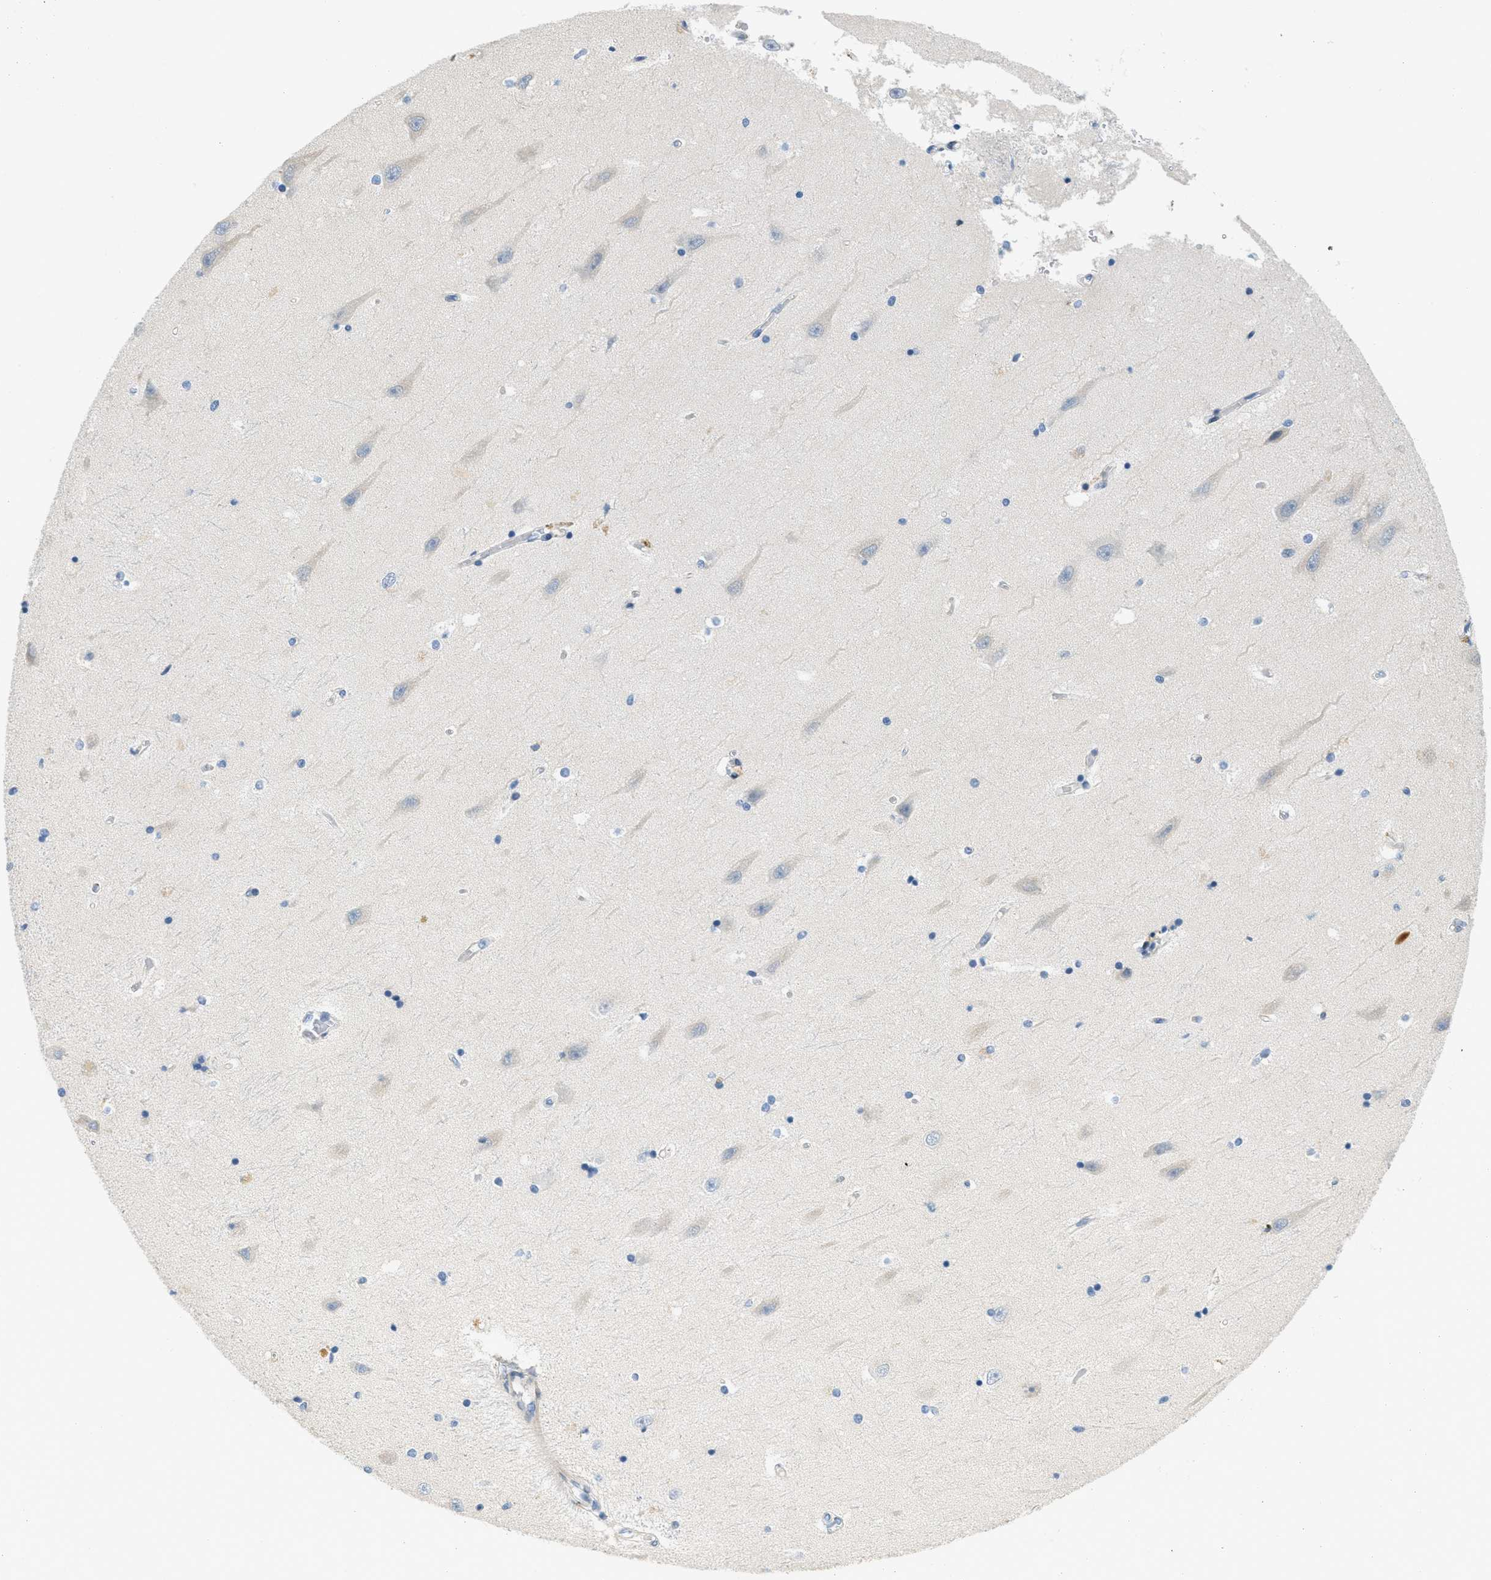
{"staining": {"intensity": "negative", "quantity": "none", "location": "none"}, "tissue": "hippocampus", "cell_type": "Glial cells", "image_type": "normal", "snomed": [{"axis": "morphology", "description": "Normal tissue, NOS"}, {"axis": "topography", "description": "Hippocampus"}], "caption": "The image demonstrates no staining of glial cells in normal hippocampus. (Immunohistochemistry, brightfield microscopy, high magnification).", "gene": "CYP4X1", "patient": {"sex": "male", "age": 45}}